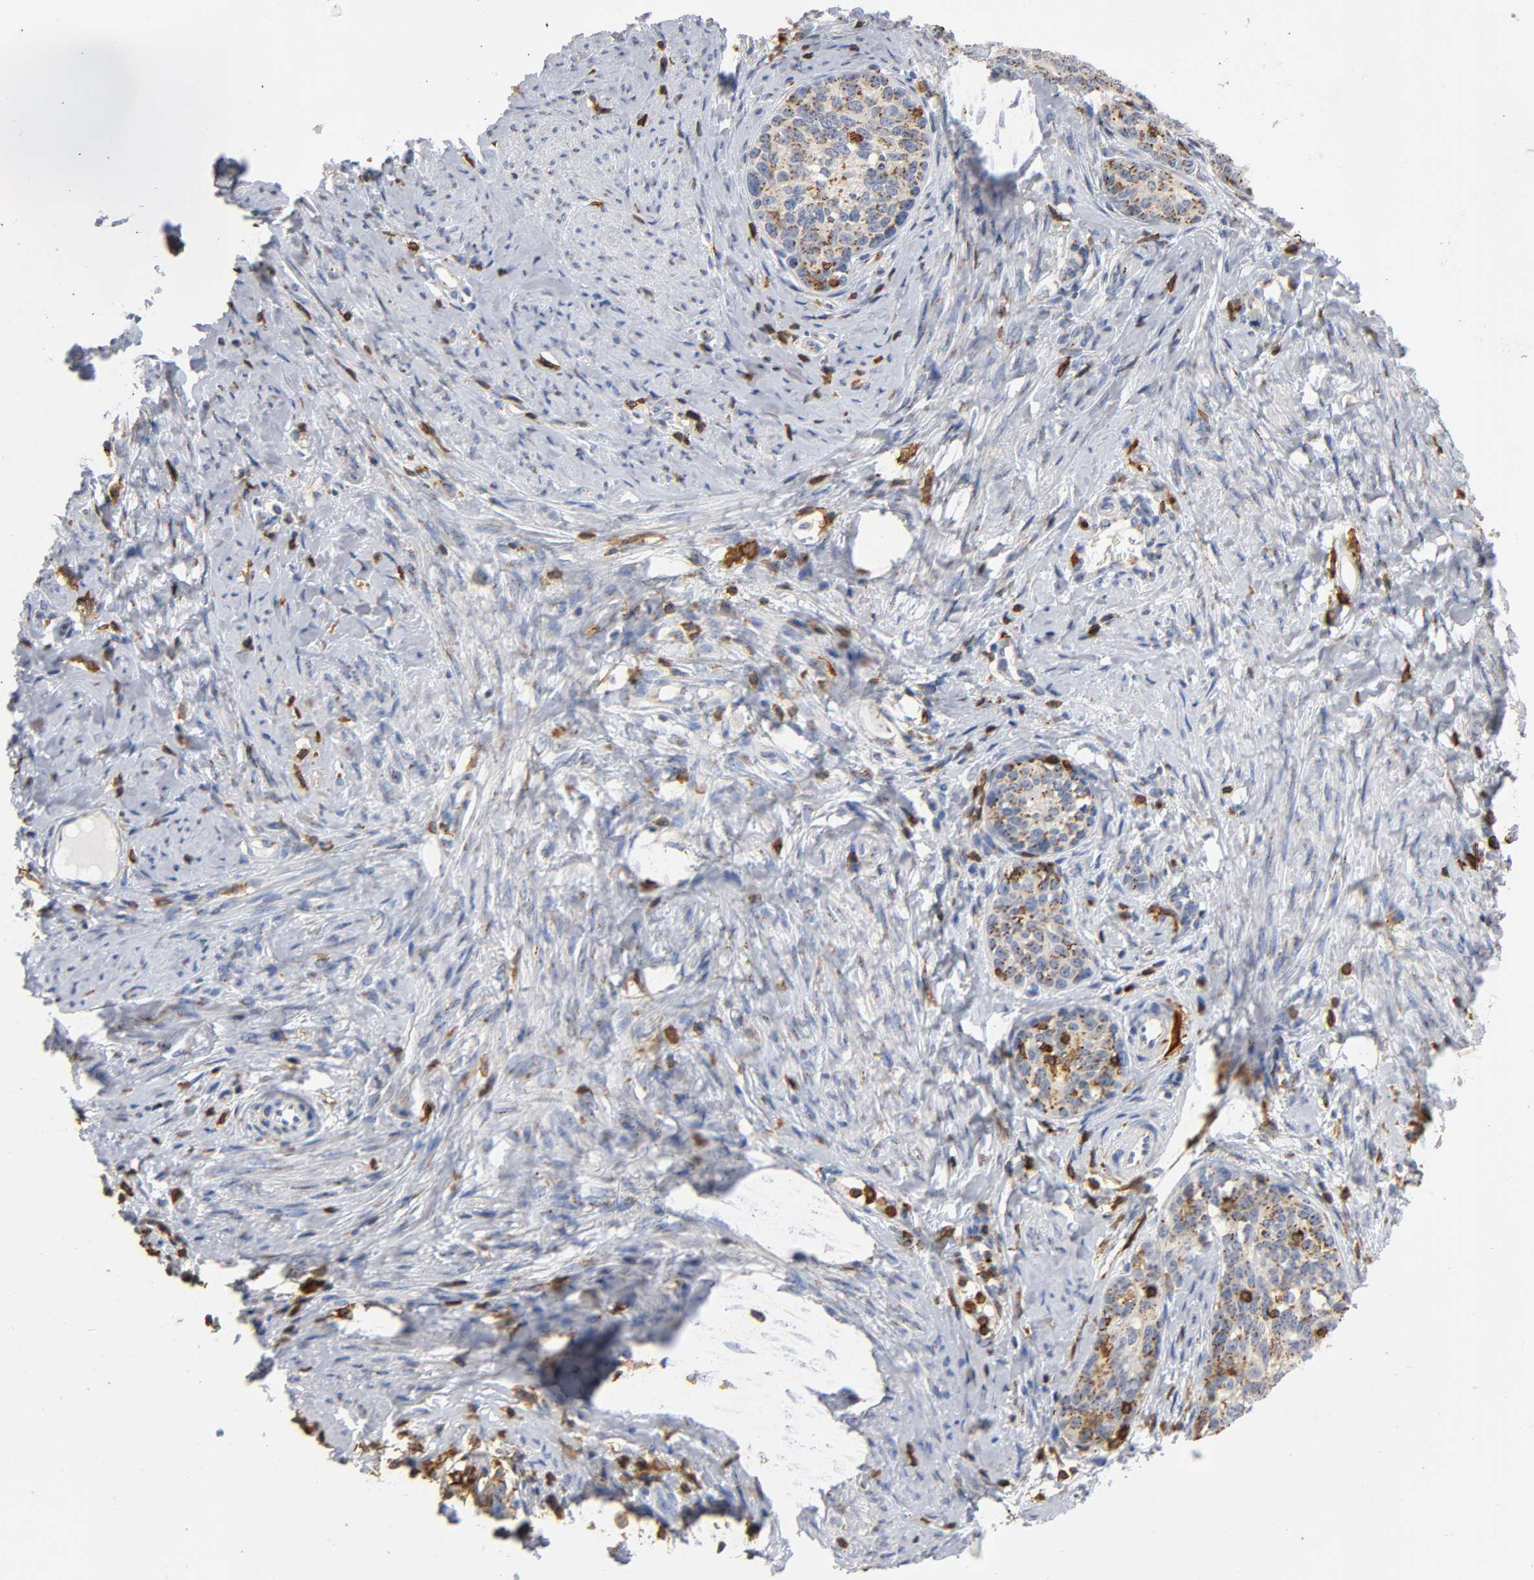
{"staining": {"intensity": "moderate", "quantity": ">75%", "location": "cytoplasmic/membranous"}, "tissue": "cervical cancer", "cell_type": "Tumor cells", "image_type": "cancer", "snomed": [{"axis": "morphology", "description": "Squamous cell carcinoma, NOS"}, {"axis": "morphology", "description": "Adenocarcinoma, NOS"}, {"axis": "topography", "description": "Cervix"}], "caption": "Immunohistochemistry (IHC) micrograph of adenocarcinoma (cervical) stained for a protein (brown), which displays medium levels of moderate cytoplasmic/membranous staining in about >75% of tumor cells.", "gene": "CAPN10", "patient": {"sex": "female", "age": 52}}